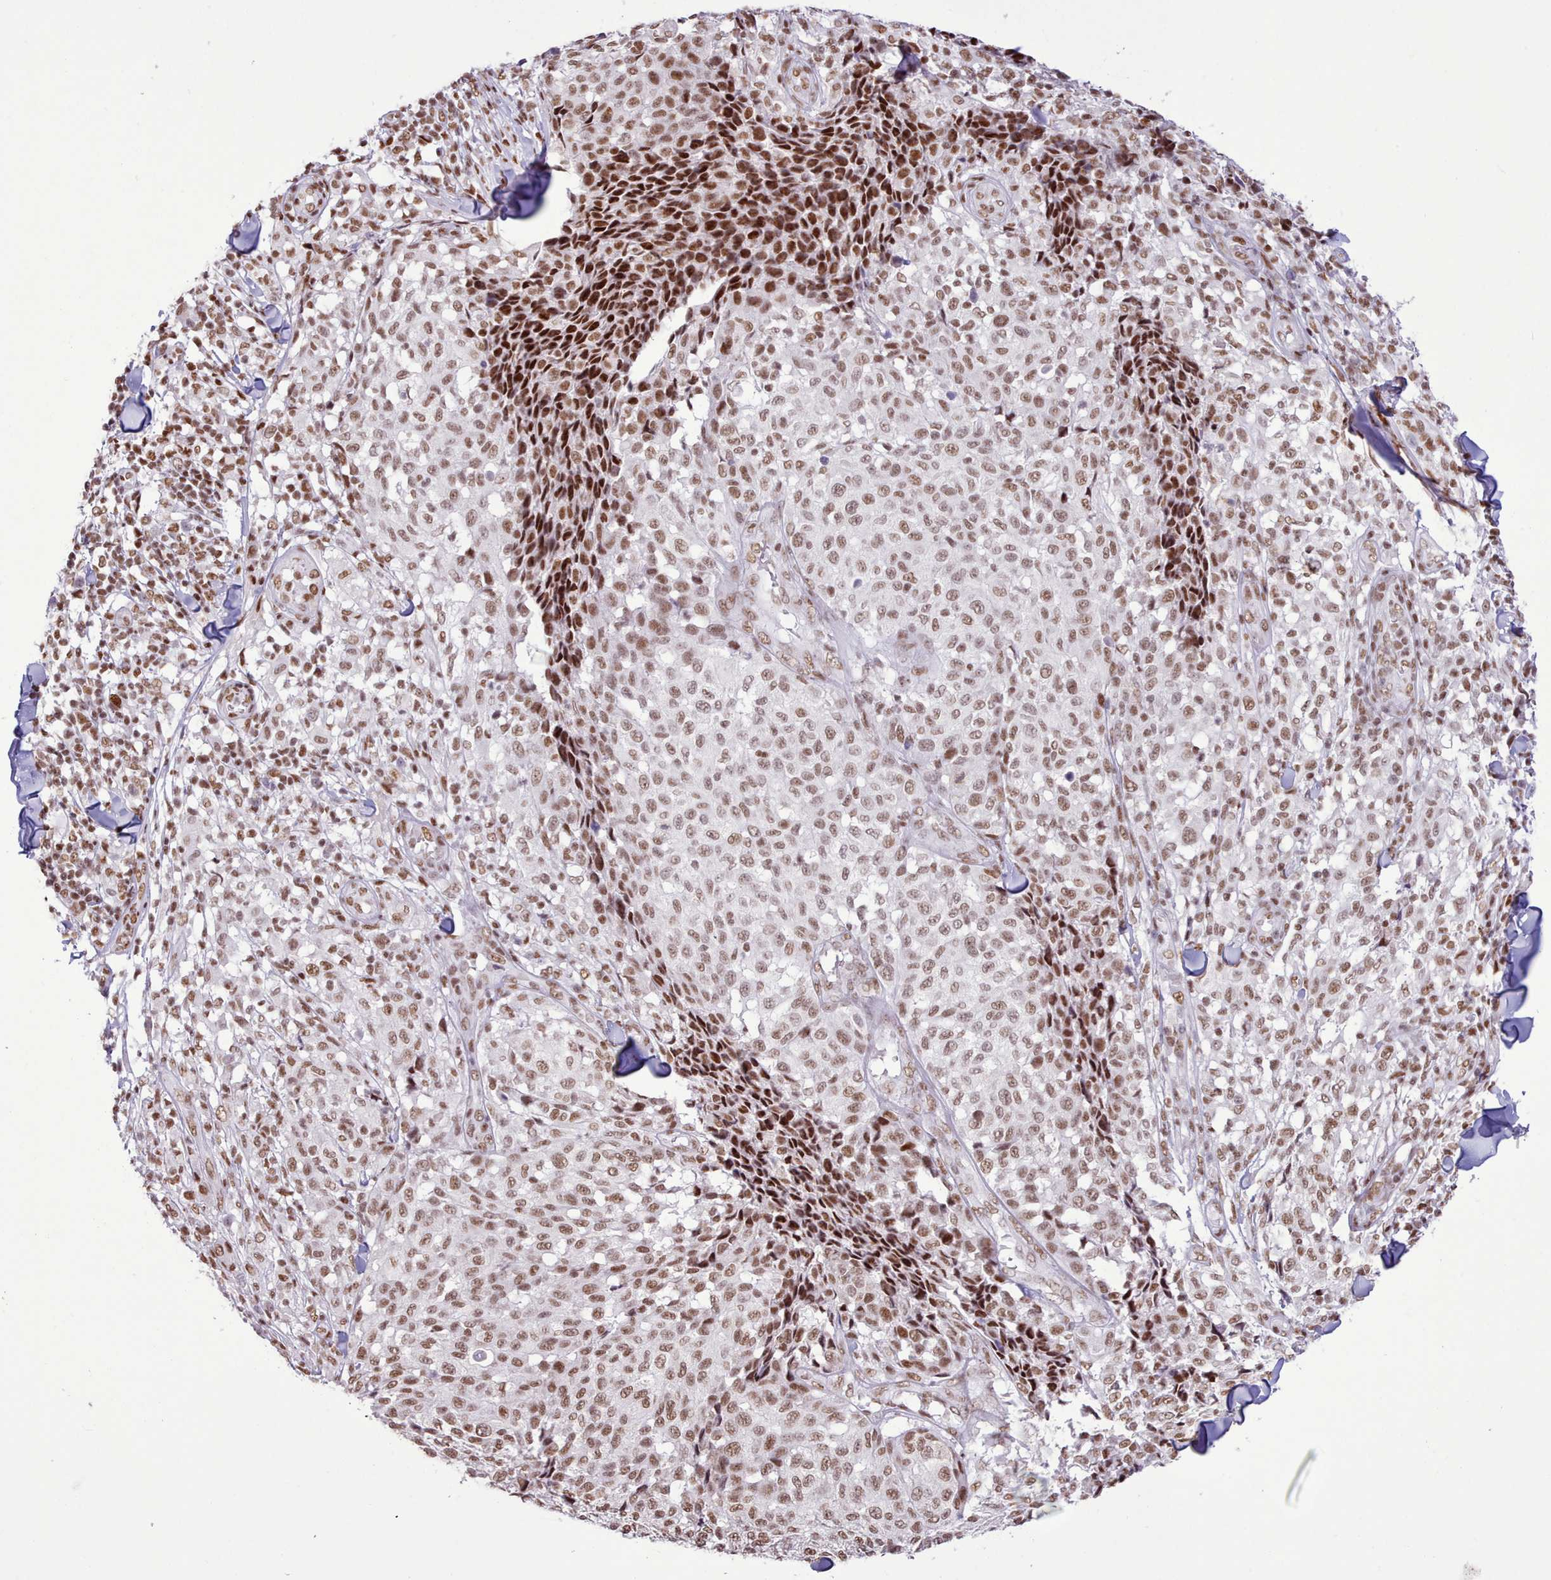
{"staining": {"intensity": "moderate", "quantity": ">75%", "location": "nuclear"}, "tissue": "melanoma", "cell_type": "Tumor cells", "image_type": "cancer", "snomed": [{"axis": "morphology", "description": "Malignant melanoma, NOS"}, {"axis": "topography", "description": "Skin"}], "caption": "This histopathology image shows malignant melanoma stained with immunohistochemistry (IHC) to label a protein in brown. The nuclear of tumor cells show moderate positivity for the protein. Nuclei are counter-stained blue.", "gene": "TAF15", "patient": {"sex": "male", "age": 66}}